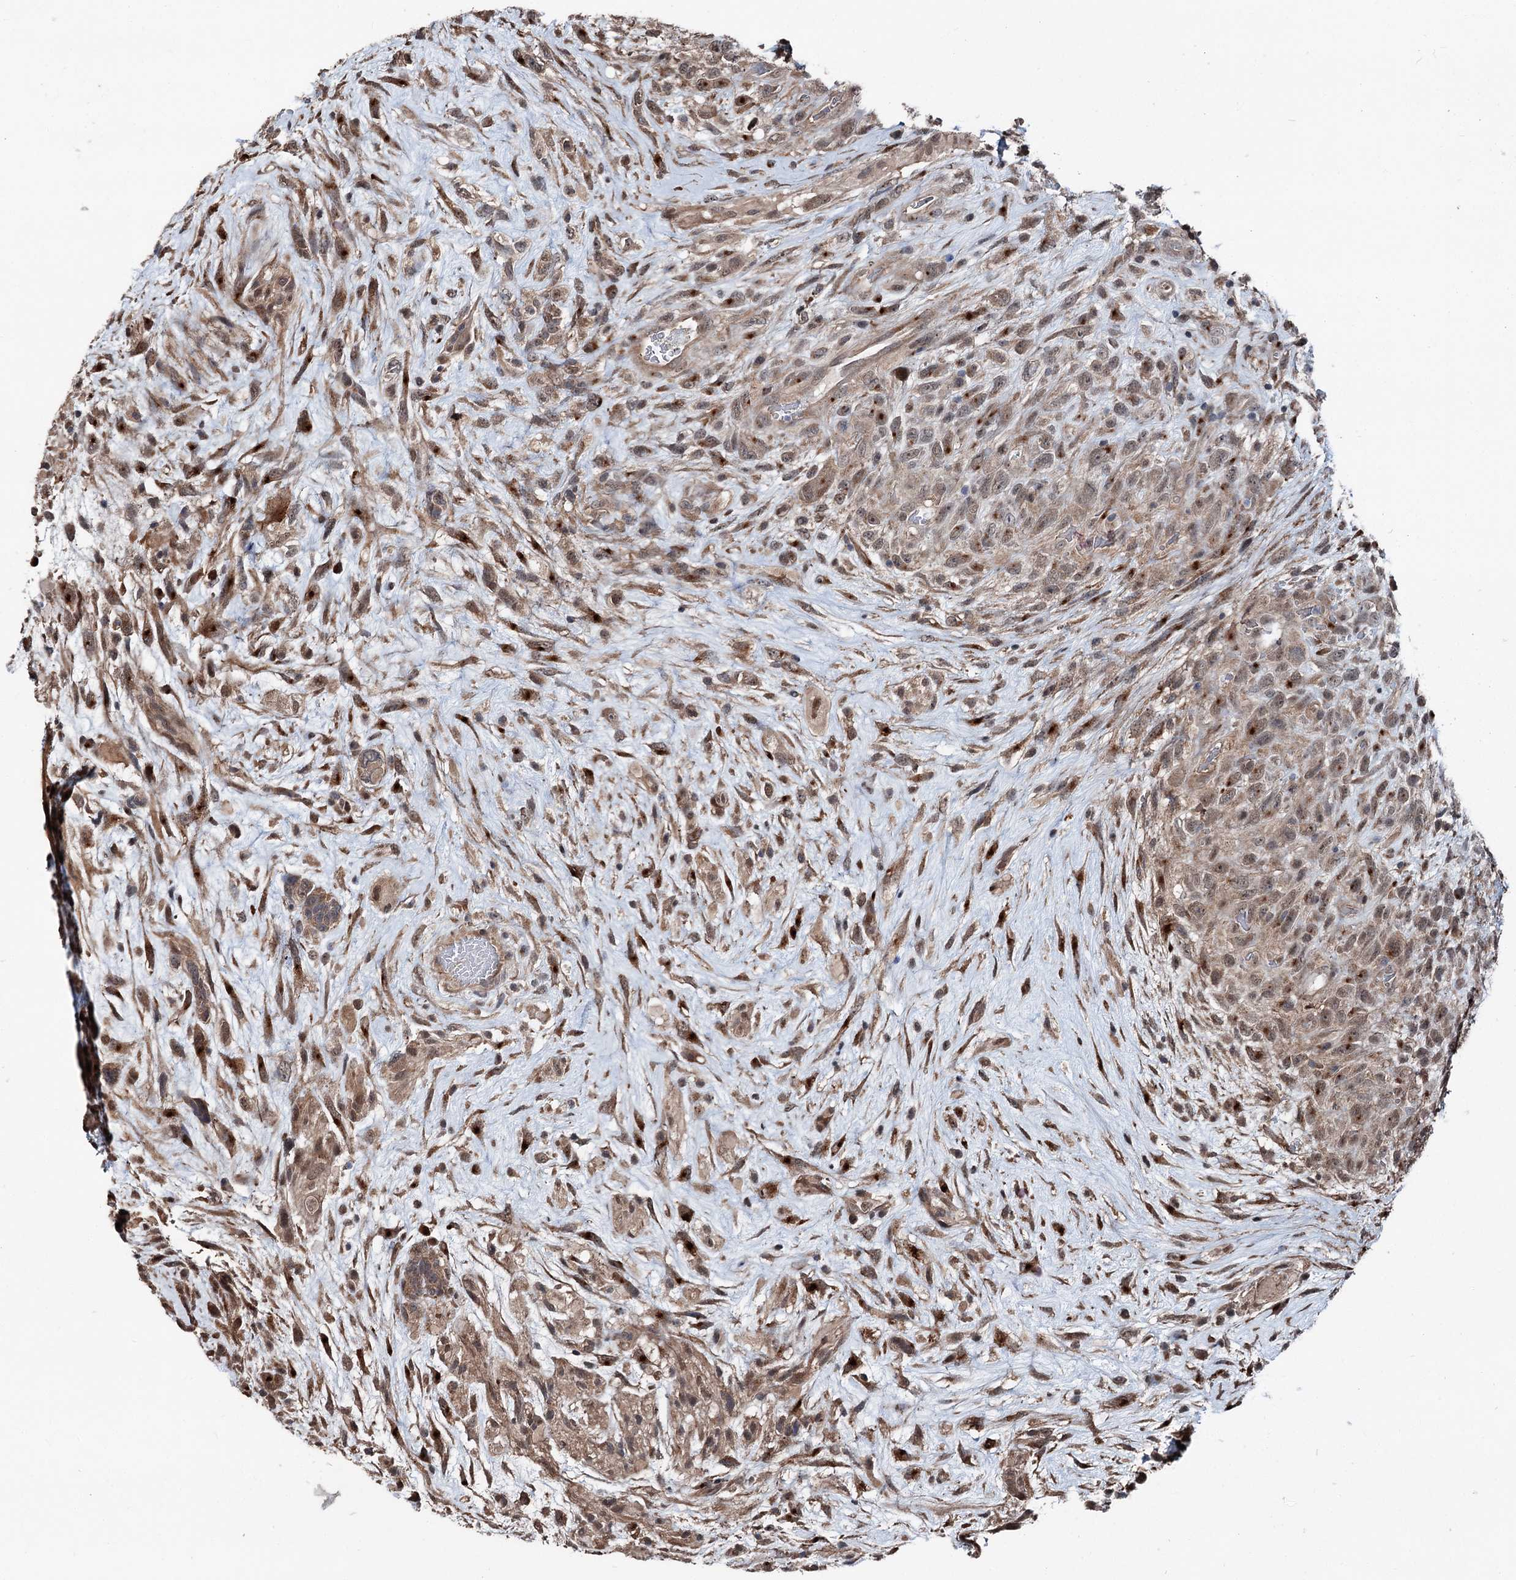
{"staining": {"intensity": "weak", "quantity": ">75%", "location": "cytoplasmic/membranous,nuclear"}, "tissue": "glioma", "cell_type": "Tumor cells", "image_type": "cancer", "snomed": [{"axis": "morphology", "description": "Glioma, malignant, High grade"}, {"axis": "topography", "description": "Brain"}], "caption": "An immunohistochemistry (IHC) histopathology image of neoplastic tissue is shown. Protein staining in brown shows weak cytoplasmic/membranous and nuclear positivity in high-grade glioma (malignant) within tumor cells.", "gene": "PSMD13", "patient": {"sex": "male", "age": 61}}